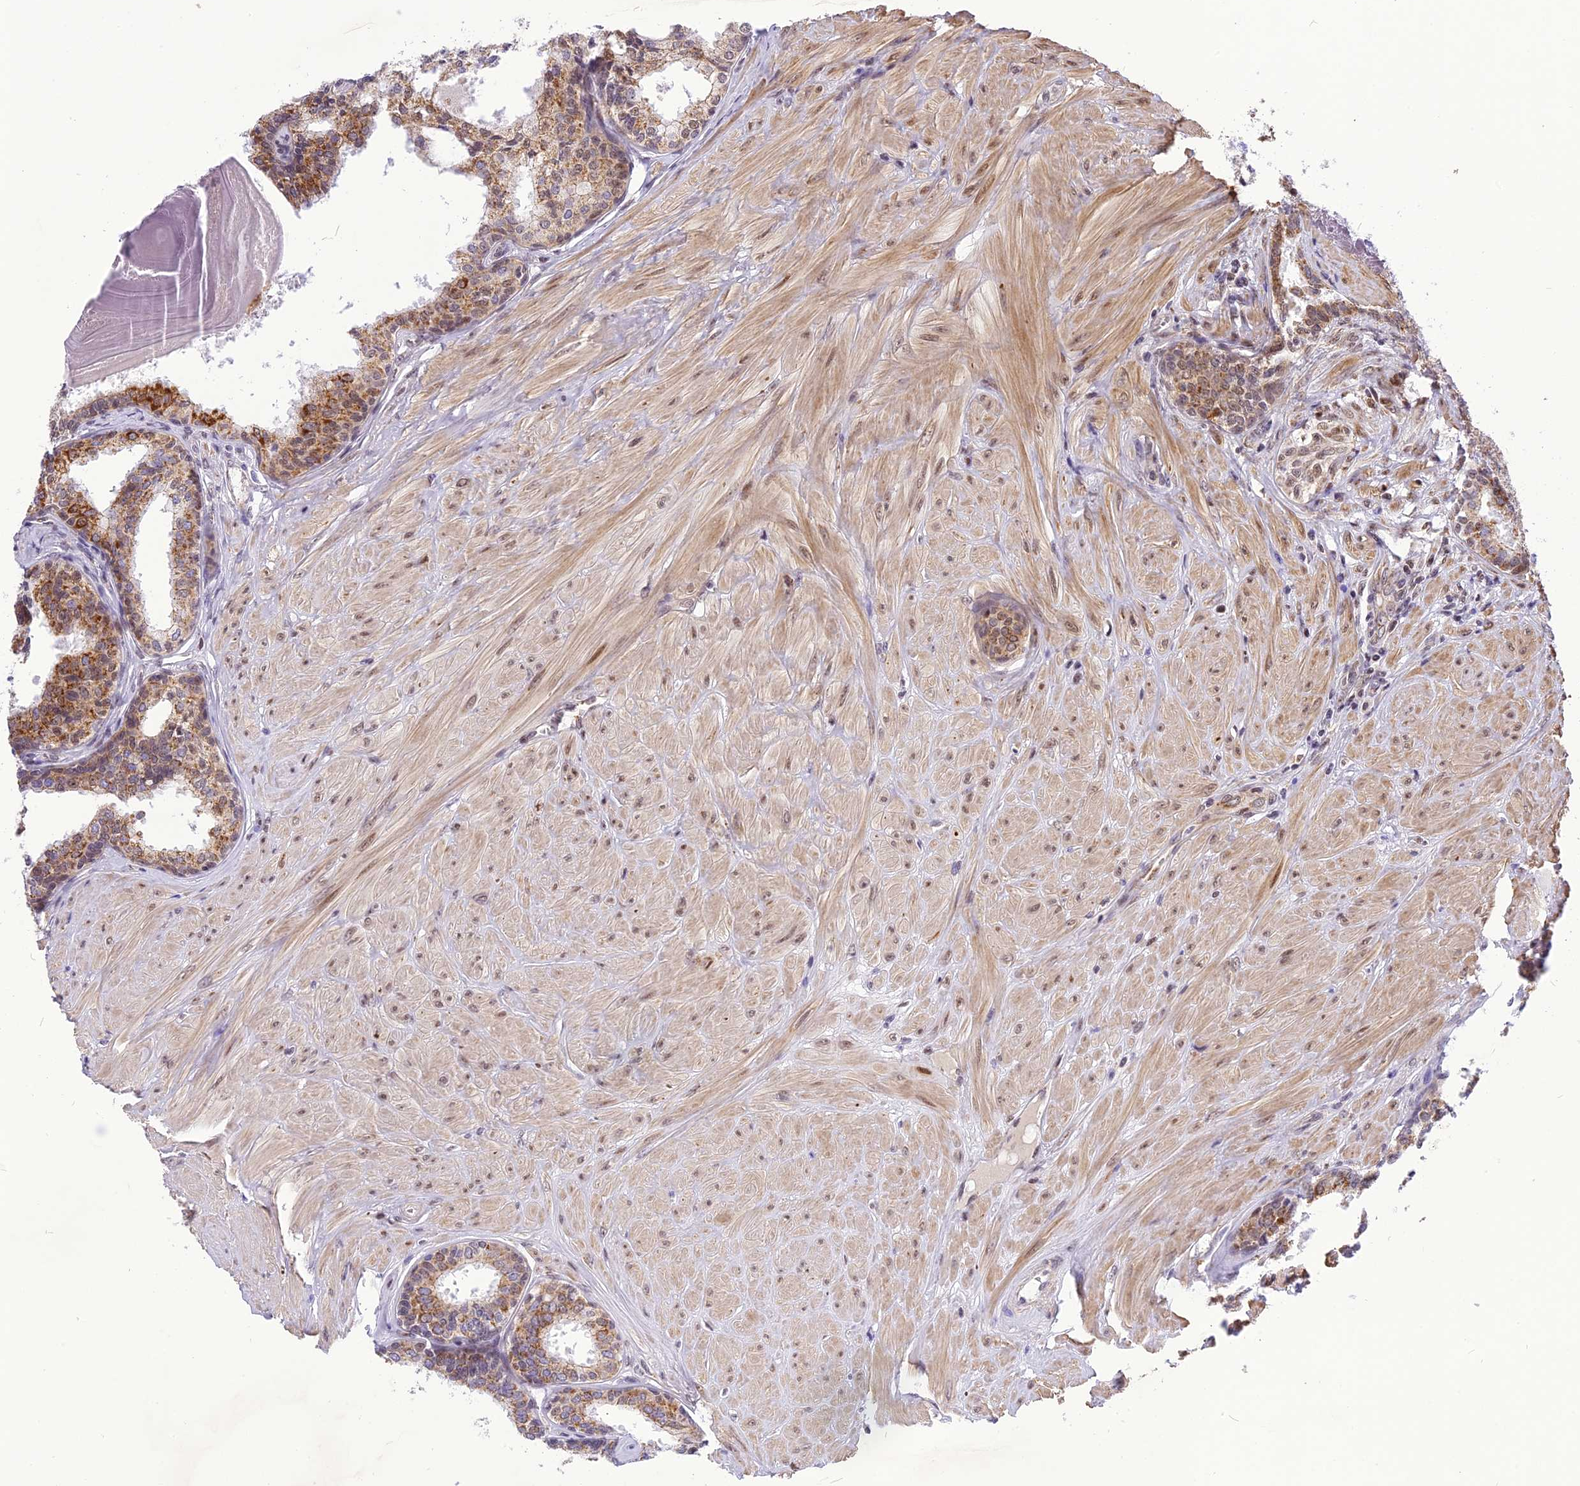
{"staining": {"intensity": "moderate", "quantity": ">75%", "location": "cytoplasmic/membranous,nuclear"}, "tissue": "prostate cancer", "cell_type": "Tumor cells", "image_type": "cancer", "snomed": [{"axis": "morphology", "description": "Adenocarcinoma, High grade"}, {"axis": "topography", "description": "Prostate"}], "caption": "This is an image of immunohistochemistry staining of prostate adenocarcinoma (high-grade), which shows moderate positivity in the cytoplasmic/membranous and nuclear of tumor cells.", "gene": "CMC1", "patient": {"sex": "male", "age": 62}}